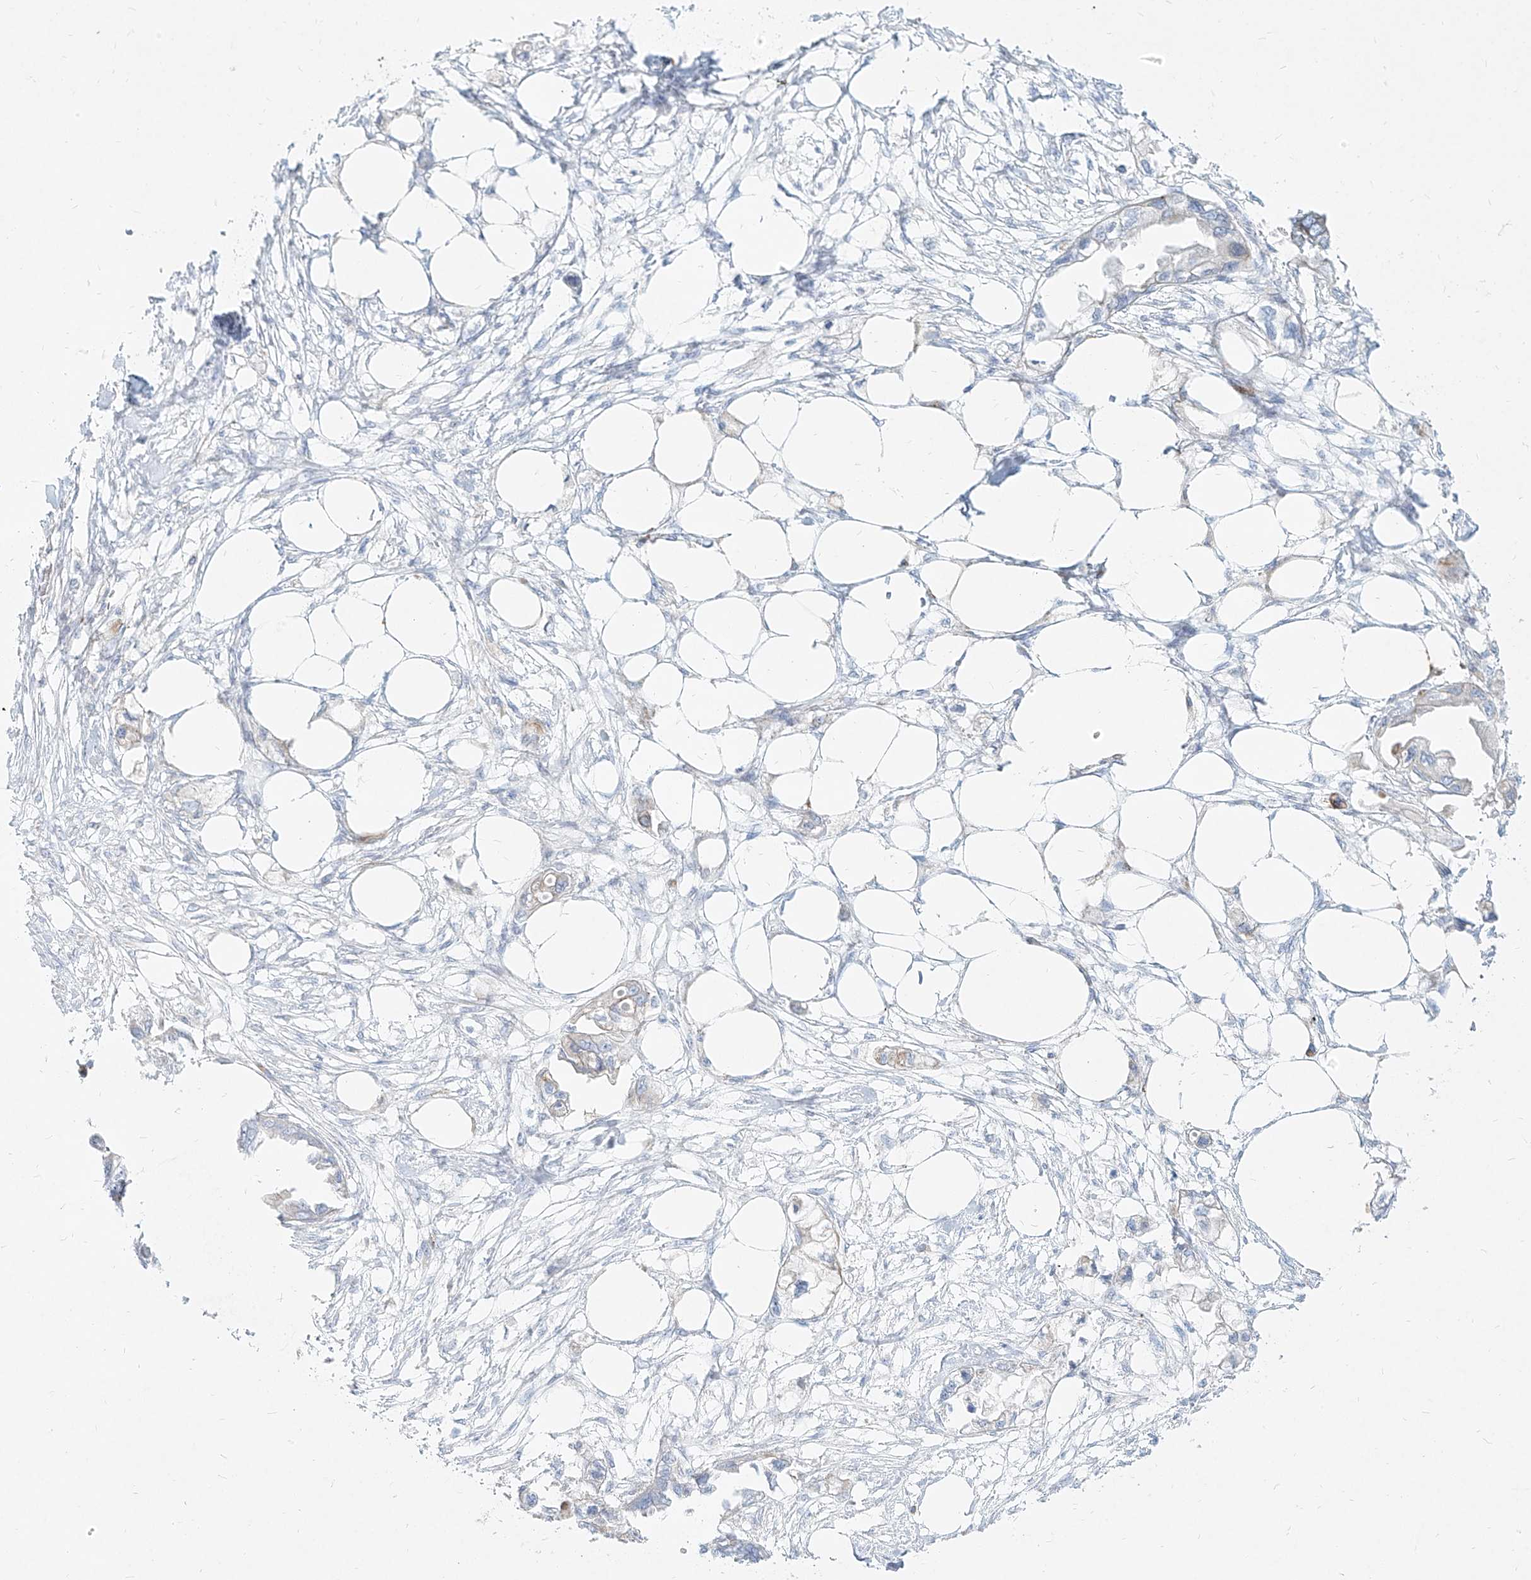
{"staining": {"intensity": "negative", "quantity": "none", "location": "none"}, "tissue": "endometrial cancer", "cell_type": "Tumor cells", "image_type": "cancer", "snomed": [{"axis": "morphology", "description": "Adenocarcinoma, NOS"}, {"axis": "morphology", "description": "Adenocarcinoma, metastatic, NOS"}, {"axis": "topography", "description": "Adipose tissue"}, {"axis": "topography", "description": "Endometrium"}], "caption": "Protein analysis of endometrial cancer demonstrates no significant staining in tumor cells. (DAB IHC visualized using brightfield microscopy, high magnification).", "gene": "MTX2", "patient": {"sex": "female", "age": 67}}